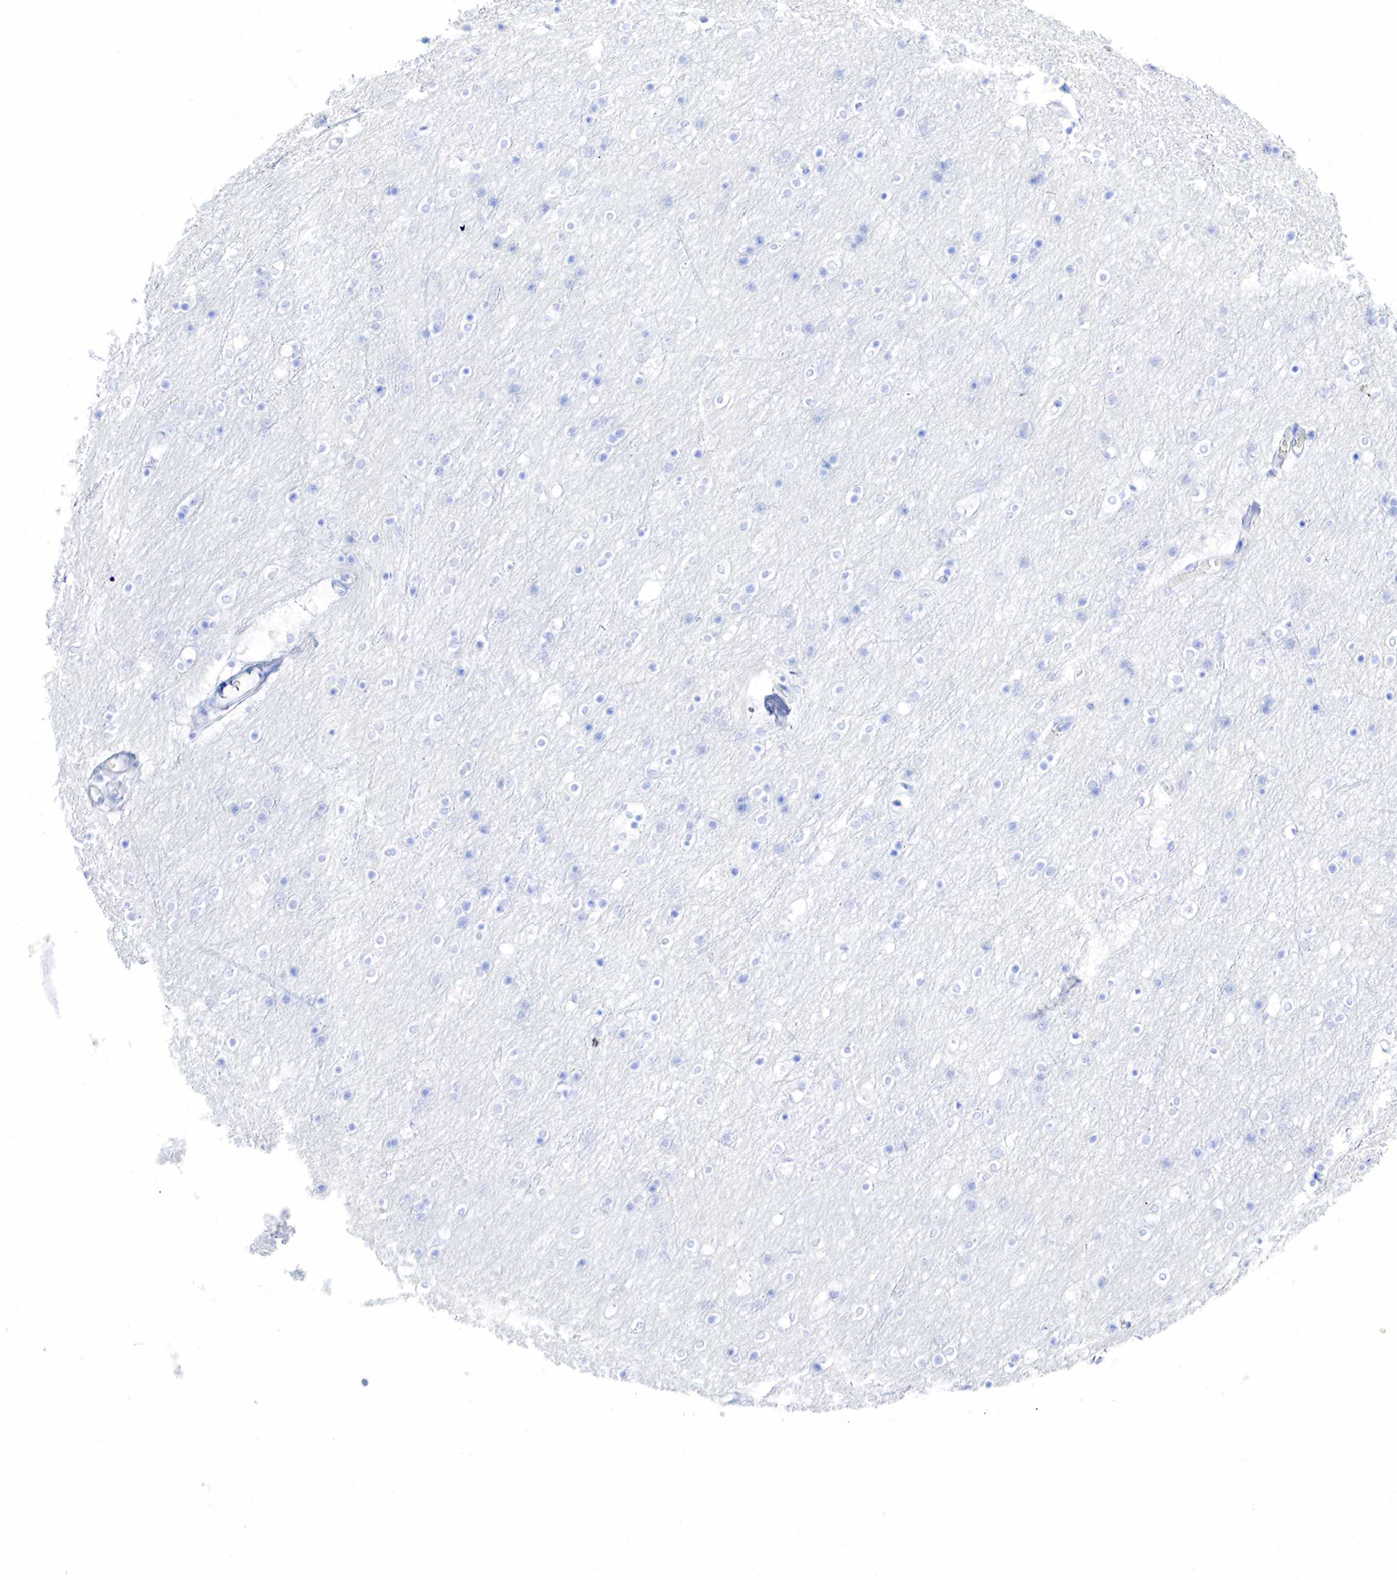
{"staining": {"intensity": "negative", "quantity": "none", "location": "none"}, "tissue": "cerebral cortex", "cell_type": "Endothelial cells", "image_type": "normal", "snomed": [{"axis": "morphology", "description": "Normal tissue, NOS"}, {"axis": "topography", "description": "Cerebral cortex"}], "caption": "Endothelial cells show no significant protein staining in unremarkable cerebral cortex. (DAB immunohistochemistry with hematoxylin counter stain).", "gene": "INHA", "patient": {"sex": "female", "age": 54}}